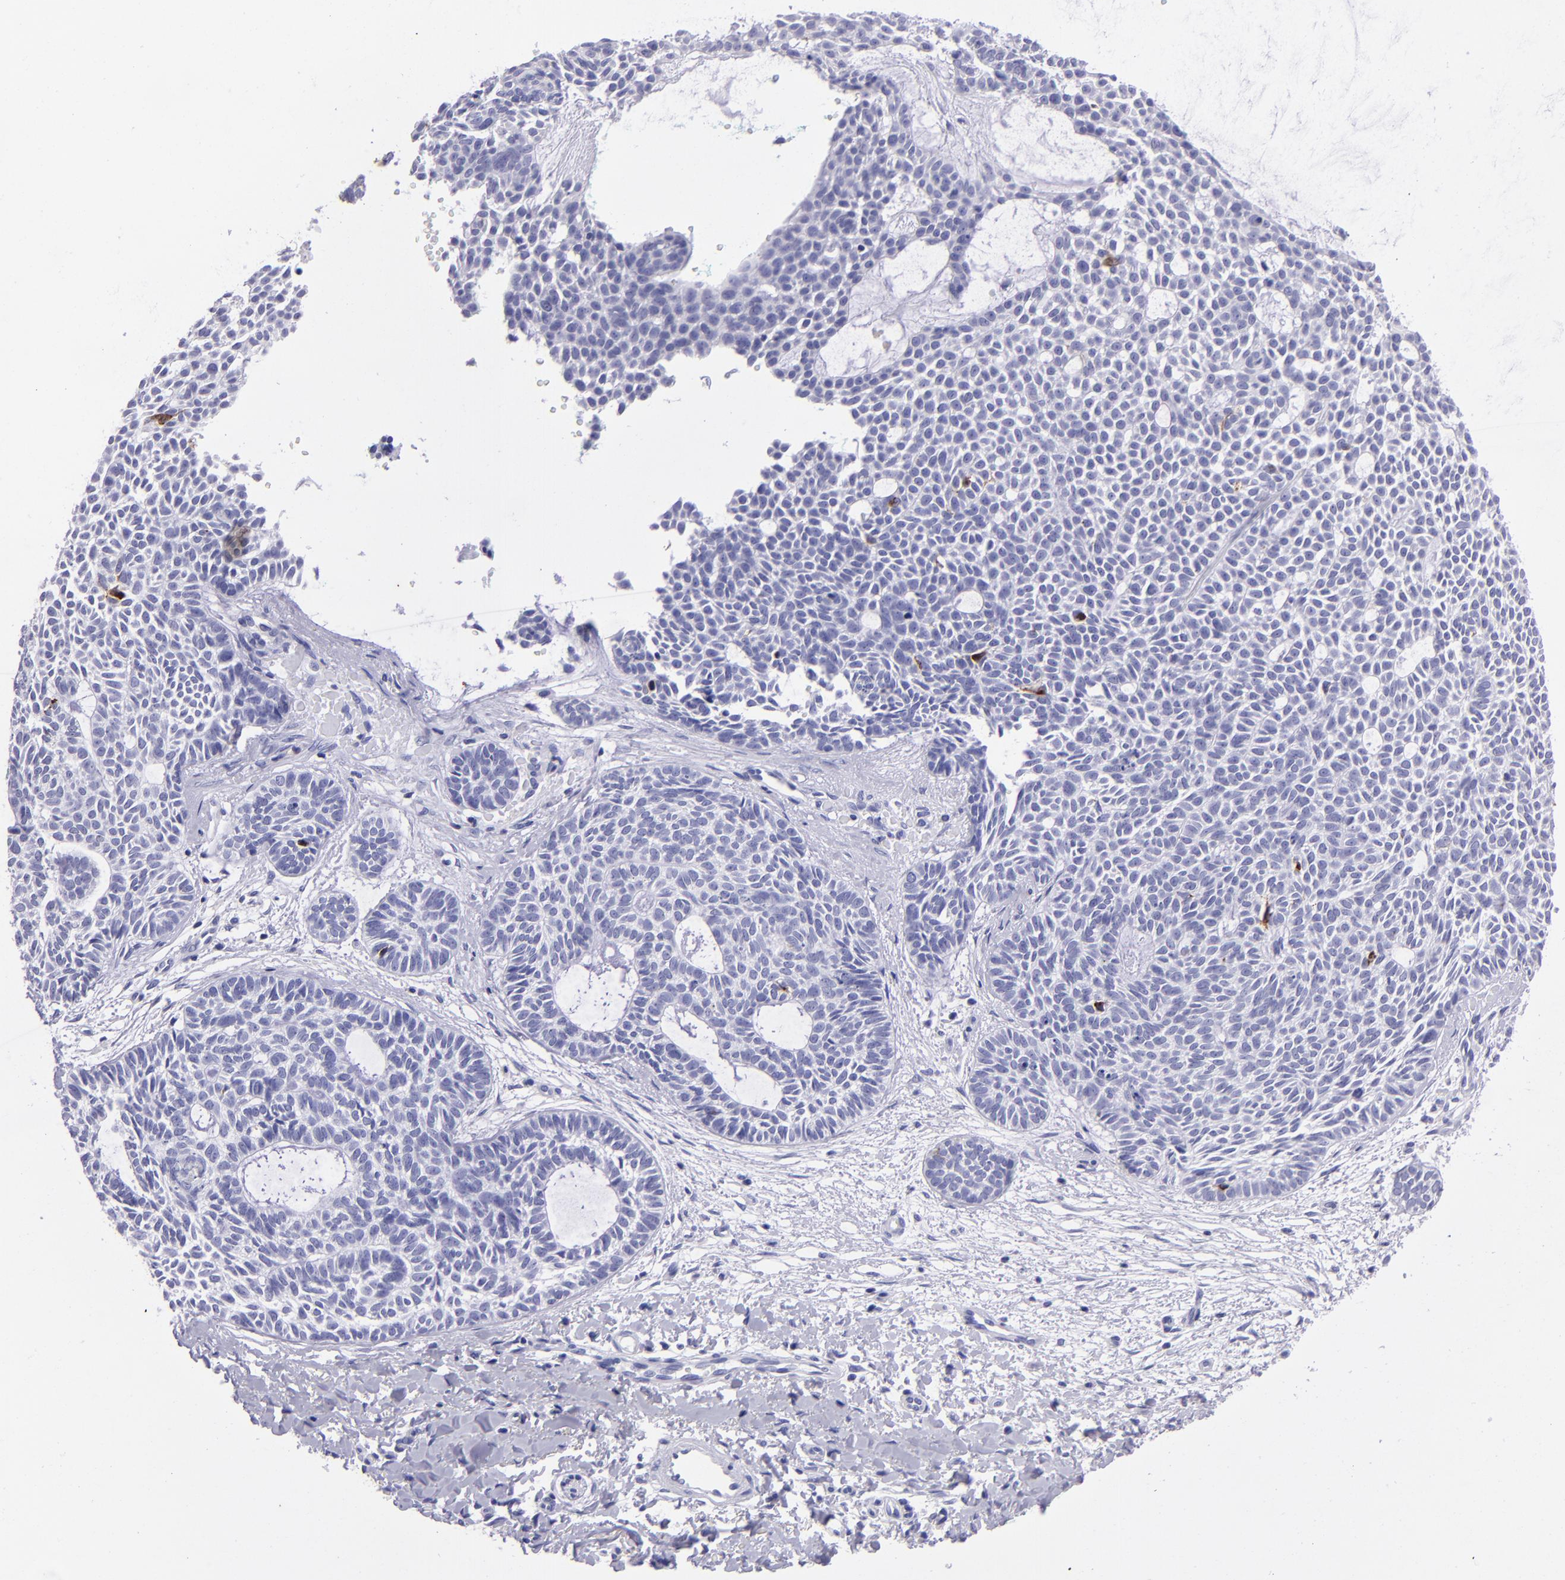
{"staining": {"intensity": "negative", "quantity": "none", "location": "none"}, "tissue": "skin cancer", "cell_type": "Tumor cells", "image_type": "cancer", "snomed": [{"axis": "morphology", "description": "Basal cell carcinoma"}, {"axis": "topography", "description": "Skin"}], "caption": "This is a micrograph of immunohistochemistry staining of skin cancer, which shows no expression in tumor cells.", "gene": "TYRP1", "patient": {"sex": "male", "age": 75}}